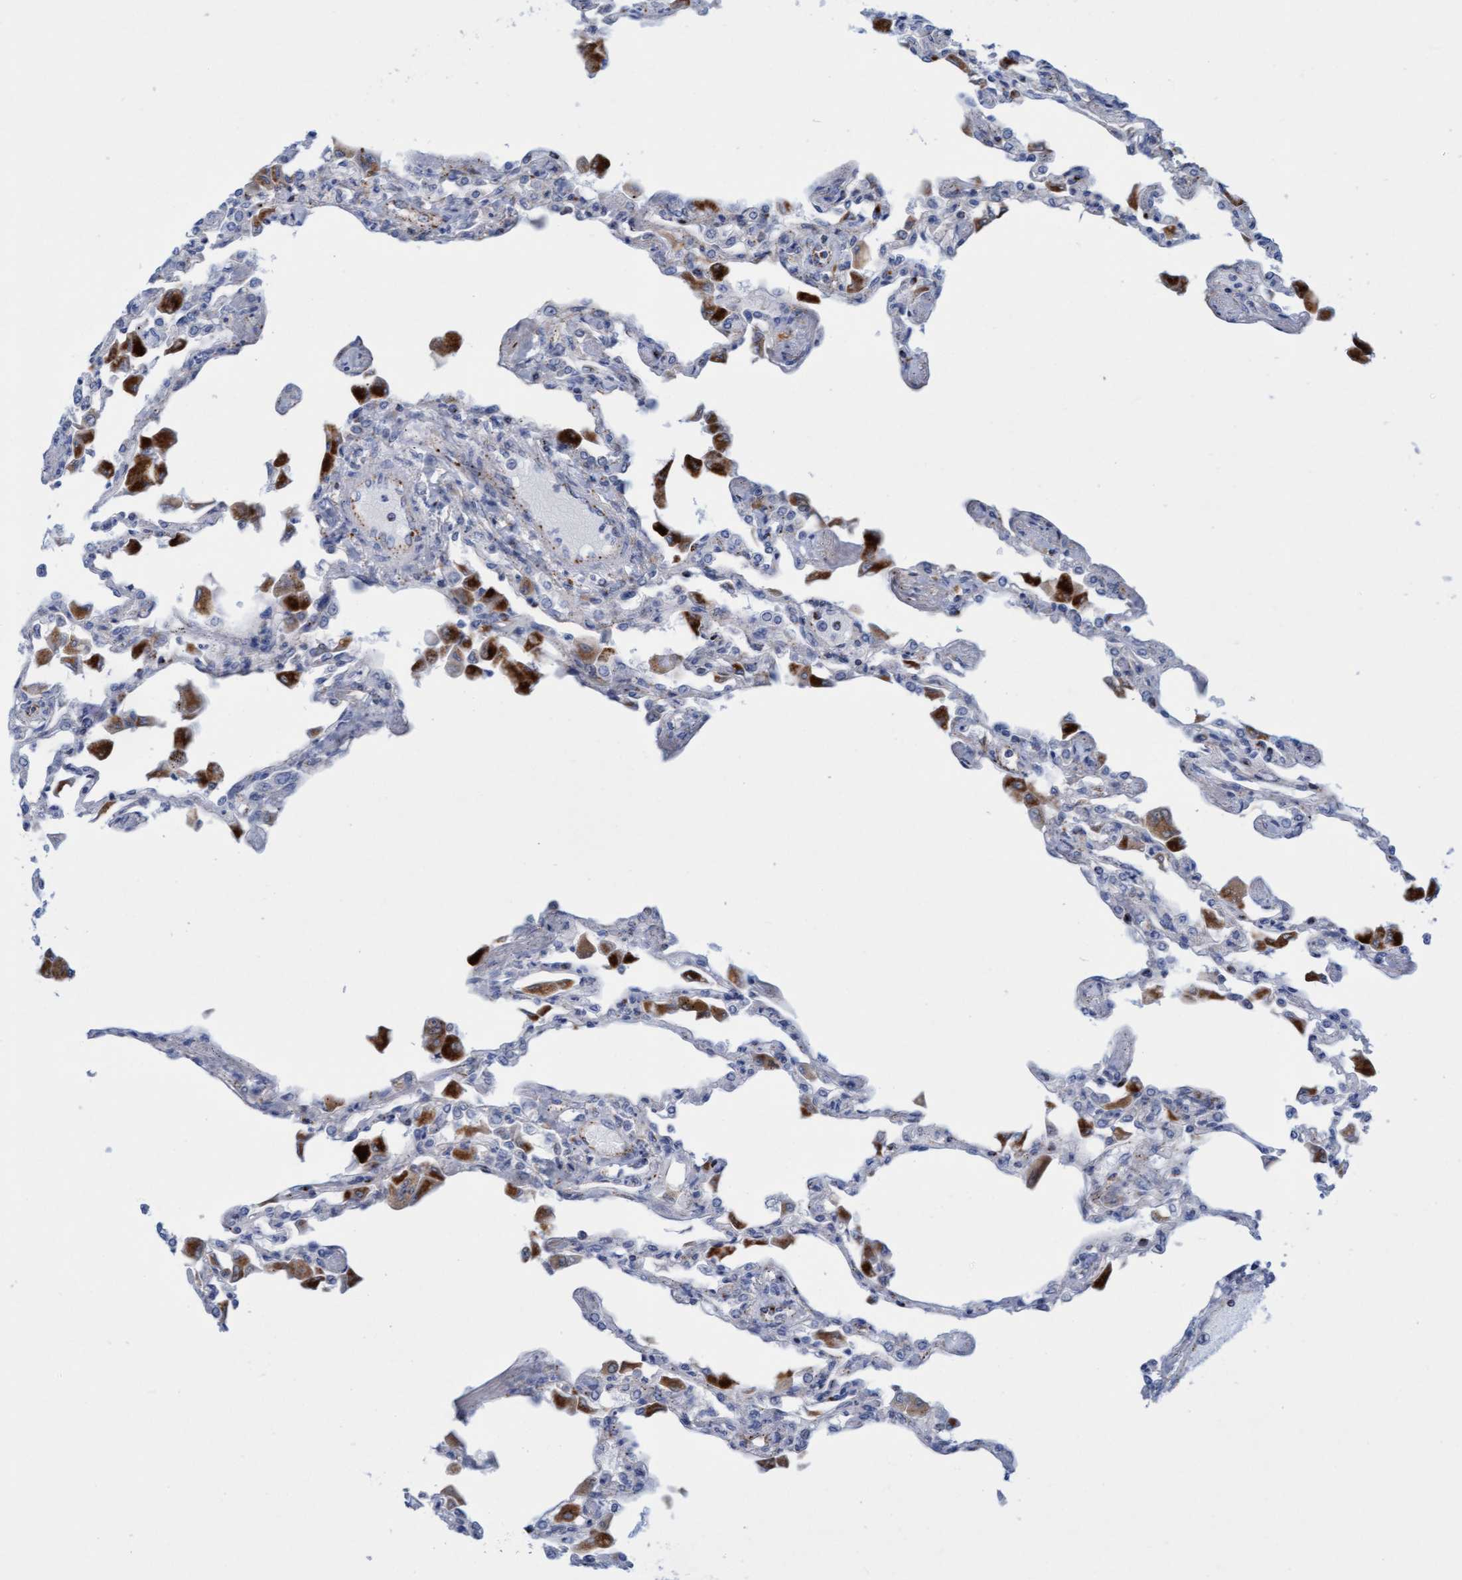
{"staining": {"intensity": "negative", "quantity": "none", "location": "none"}, "tissue": "lung", "cell_type": "Alveolar cells", "image_type": "normal", "snomed": [{"axis": "morphology", "description": "Normal tissue, NOS"}, {"axis": "topography", "description": "Bronchus"}, {"axis": "topography", "description": "Lung"}], "caption": "Image shows no protein expression in alveolar cells of normal lung.", "gene": "SGSH", "patient": {"sex": "female", "age": 49}}